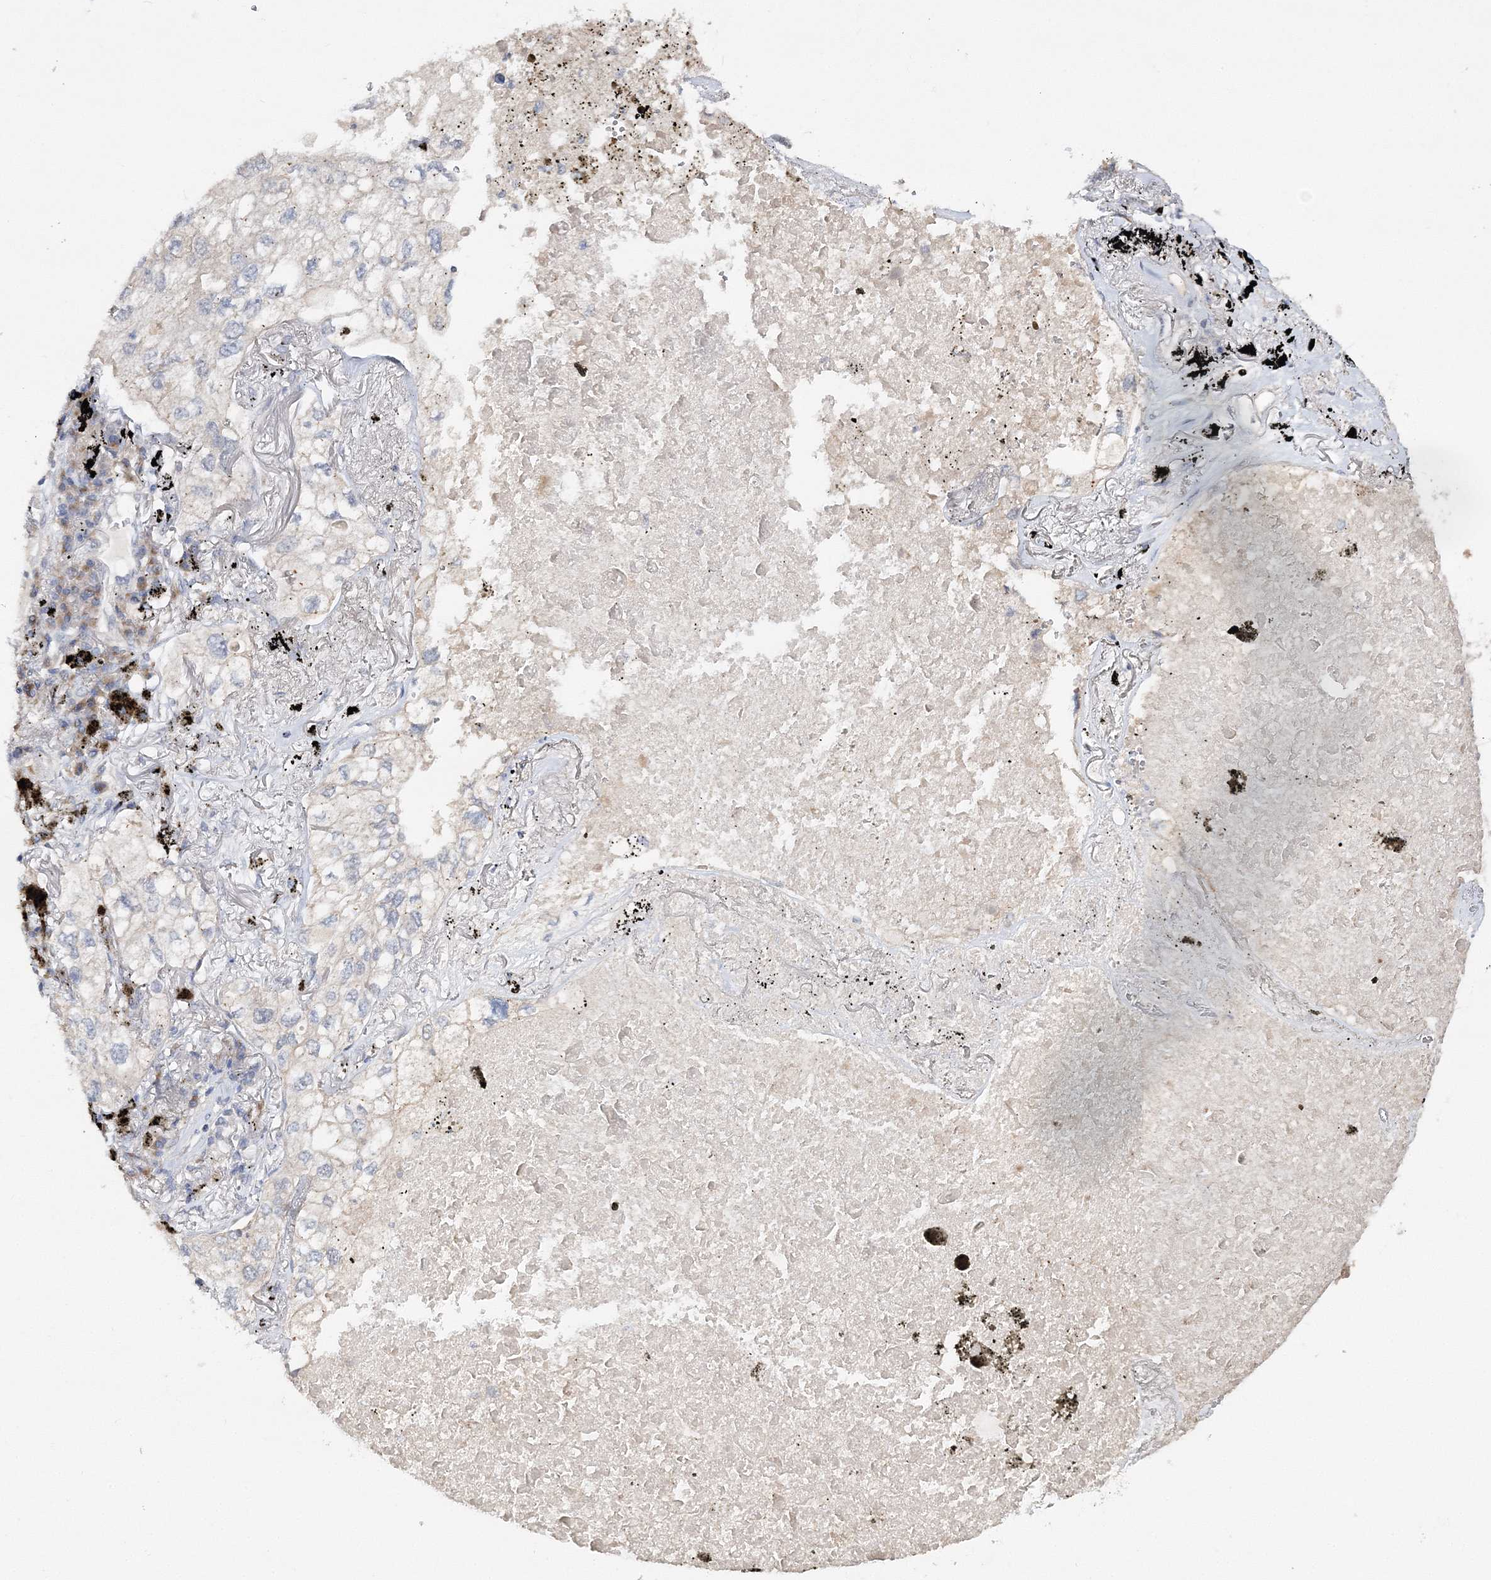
{"staining": {"intensity": "negative", "quantity": "none", "location": "none"}, "tissue": "lung cancer", "cell_type": "Tumor cells", "image_type": "cancer", "snomed": [{"axis": "morphology", "description": "Adenocarcinoma, NOS"}, {"axis": "topography", "description": "Lung"}], "caption": "A photomicrograph of lung adenocarcinoma stained for a protein reveals no brown staining in tumor cells.", "gene": "GJB5", "patient": {"sex": "male", "age": 65}}